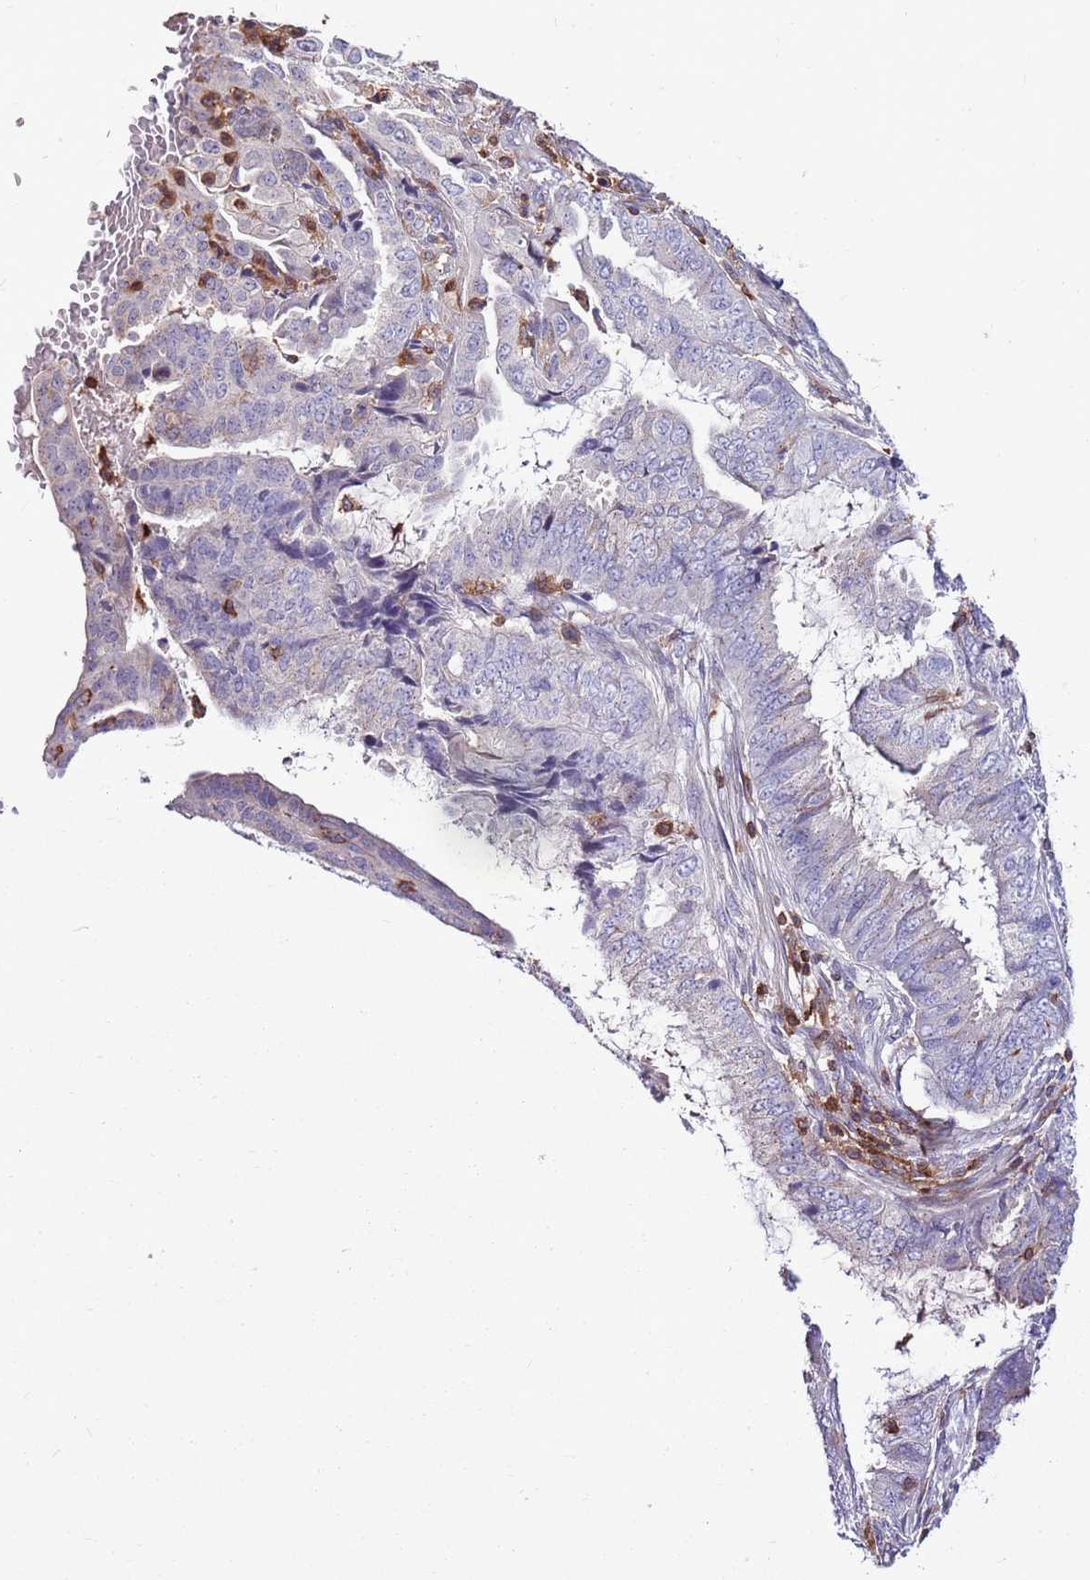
{"staining": {"intensity": "negative", "quantity": "none", "location": "none"}, "tissue": "endometrial cancer", "cell_type": "Tumor cells", "image_type": "cancer", "snomed": [{"axis": "morphology", "description": "Adenocarcinoma, NOS"}, {"axis": "topography", "description": "Endometrium"}], "caption": "The image displays no significant positivity in tumor cells of endometrial cancer (adenocarcinoma).", "gene": "ZSWIM1", "patient": {"sex": "female", "age": 51}}